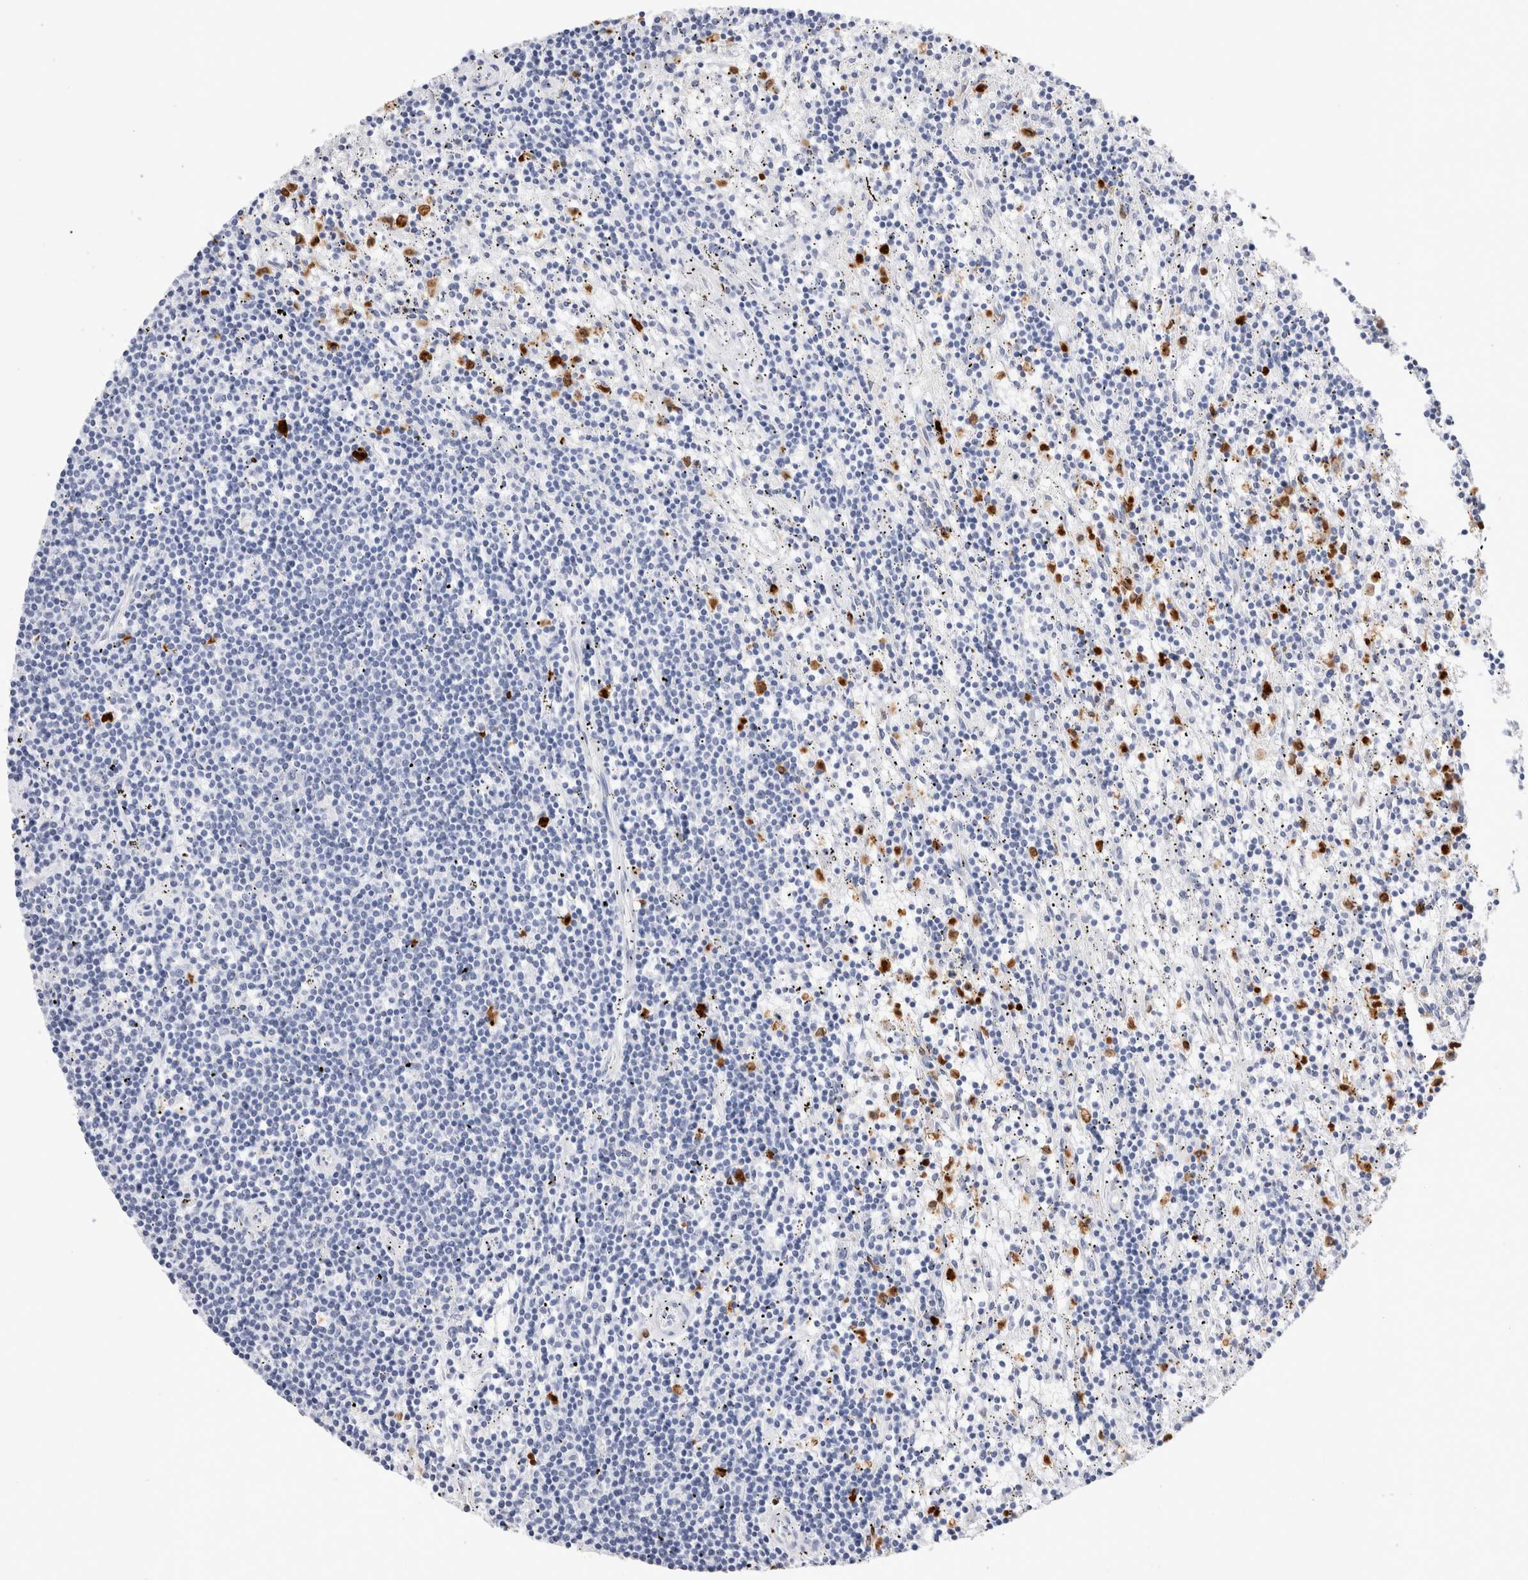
{"staining": {"intensity": "negative", "quantity": "none", "location": "none"}, "tissue": "lymphoma", "cell_type": "Tumor cells", "image_type": "cancer", "snomed": [{"axis": "morphology", "description": "Malignant lymphoma, non-Hodgkin's type, Low grade"}, {"axis": "topography", "description": "Spleen"}], "caption": "There is no significant expression in tumor cells of low-grade malignant lymphoma, non-Hodgkin's type. Nuclei are stained in blue.", "gene": "SLC10A5", "patient": {"sex": "male", "age": 76}}